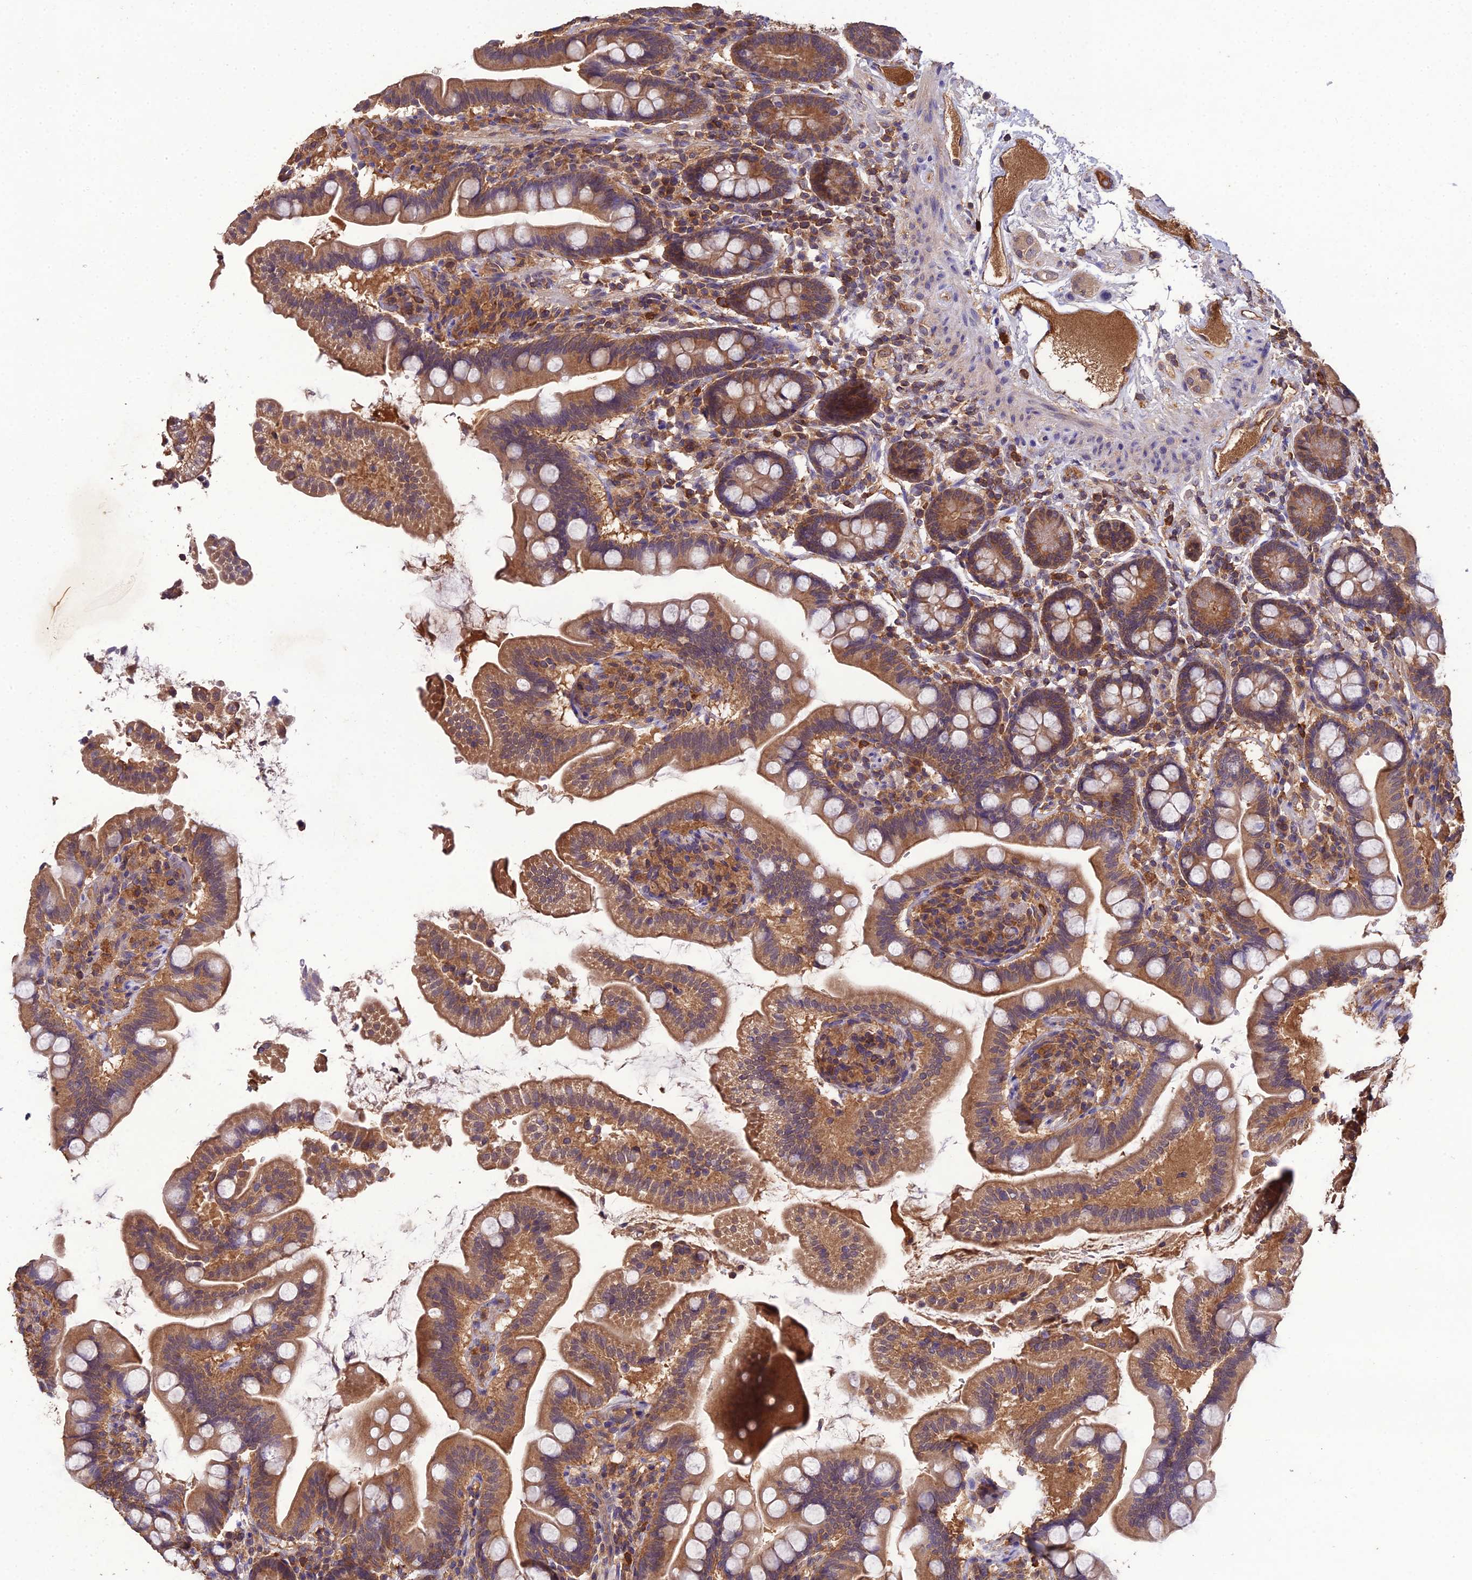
{"staining": {"intensity": "moderate", "quantity": ">75%", "location": "cytoplasmic/membranous"}, "tissue": "small intestine", "cell_type": "Glandular cells", "image_type": "normal", "snomed": [{"axis": "morphology", "description": "Normal tissue, NOS"}, {"axis": "topography", "description": "Small intestine"}], "caption": "Approximately >75% of glandular cells in unremarkable human small intestine reveal moderate cytoplasmic/membranous protein staining as visualized by brown immunohistochemical staining.", "gene": "TMEM258", "patient": {"sex": "female", "age": 64}}